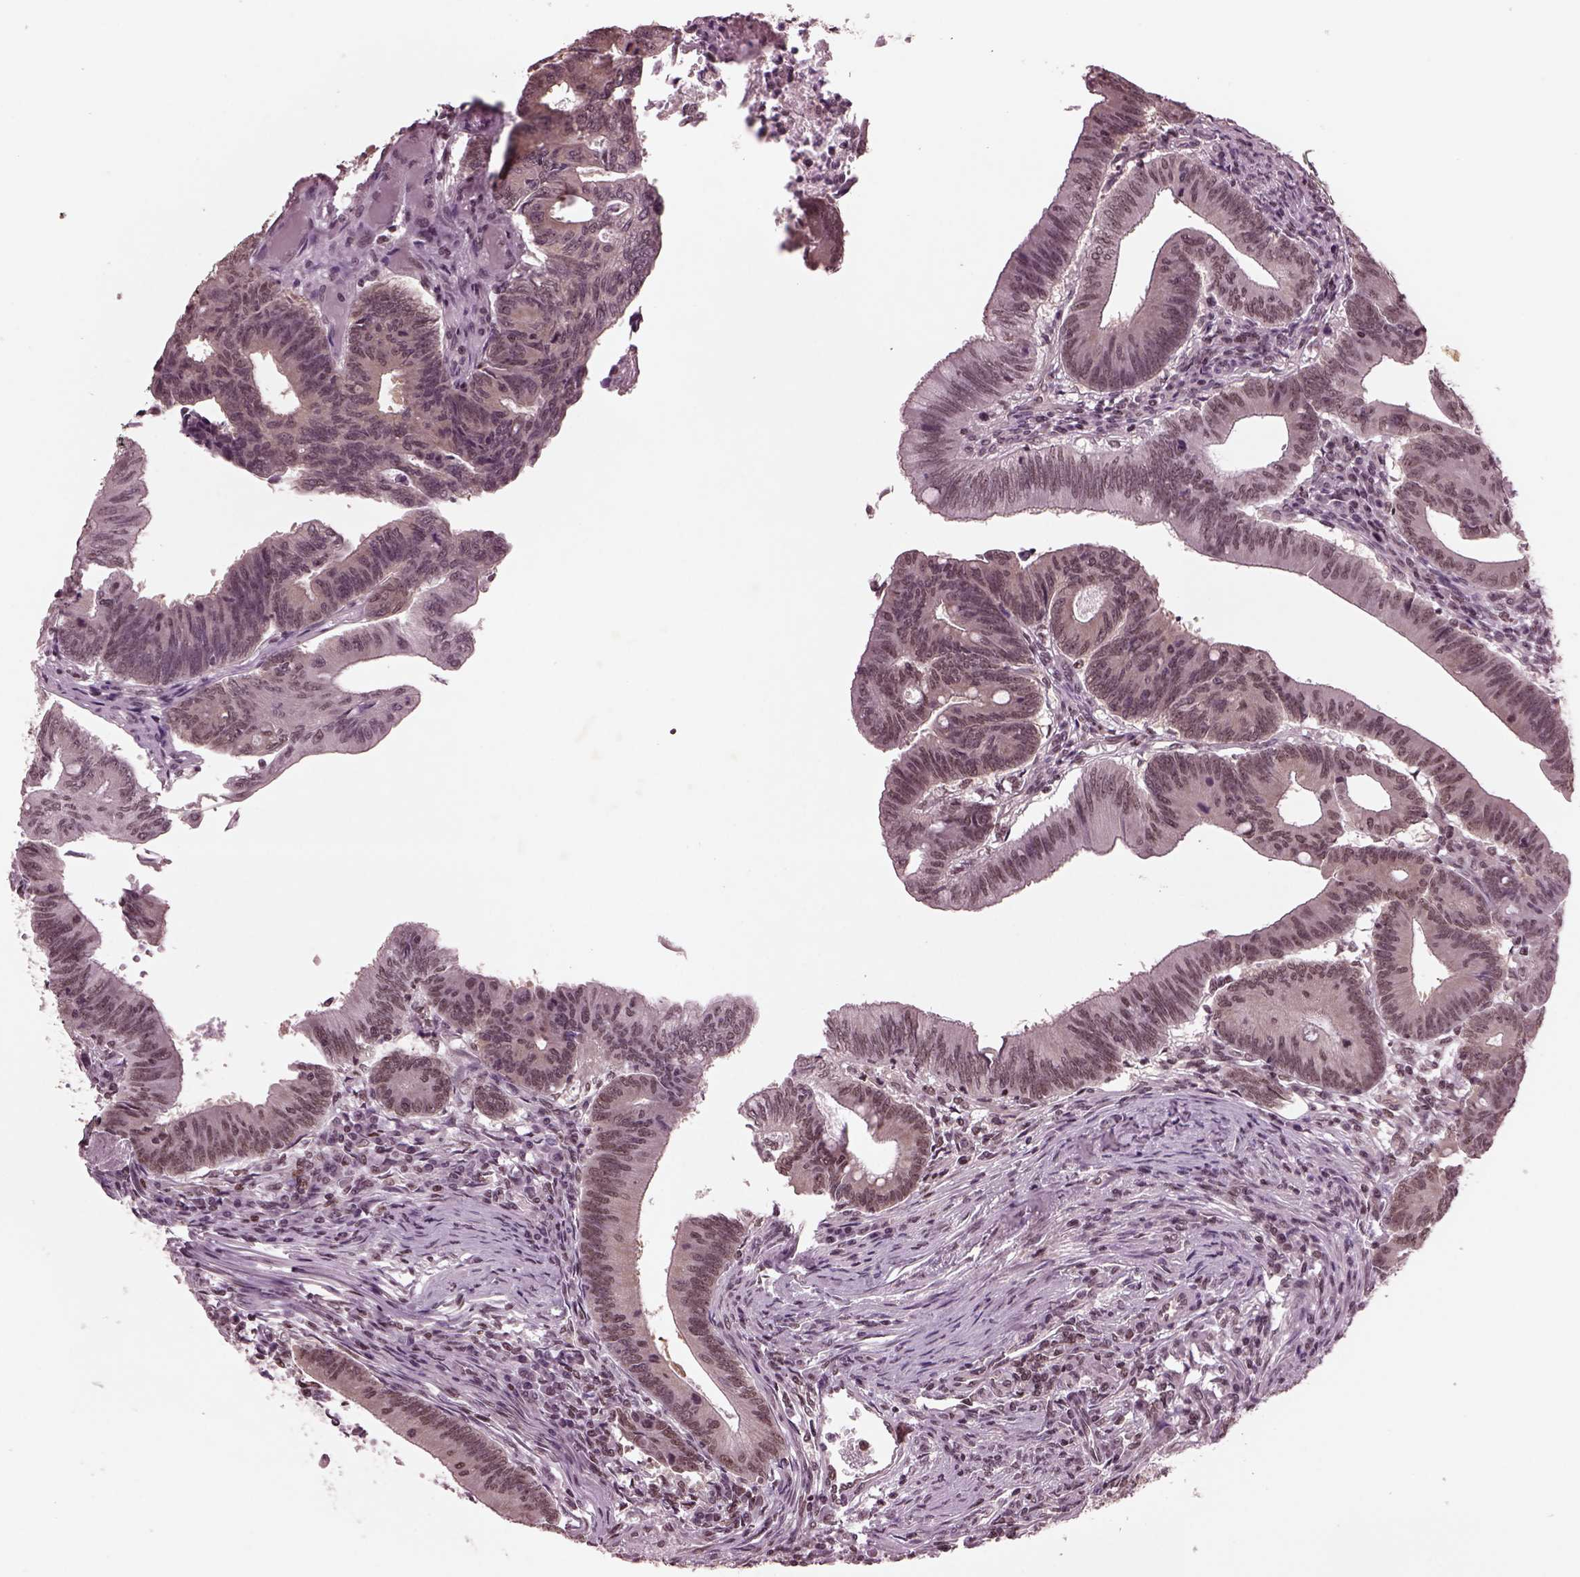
{"staining": {"intensity": "negative", "quantity": "none", "location": "none"}, "tissue": "colorectal cancer", "cell_type": "Tumor cells", "image_type": "cancer", "snomed": [{"axis": "morphology", "description": "Adenocarcinoma, NOS"}, {"axis": "topography", "description": "Colon"}], "caption": "Protein analysis of colorectal cancer (adenocarcinoma) shows no significant positivity in tumor cells.", "gene": "RUVBL2", "patient": {"sex": "female", "age": 70}}